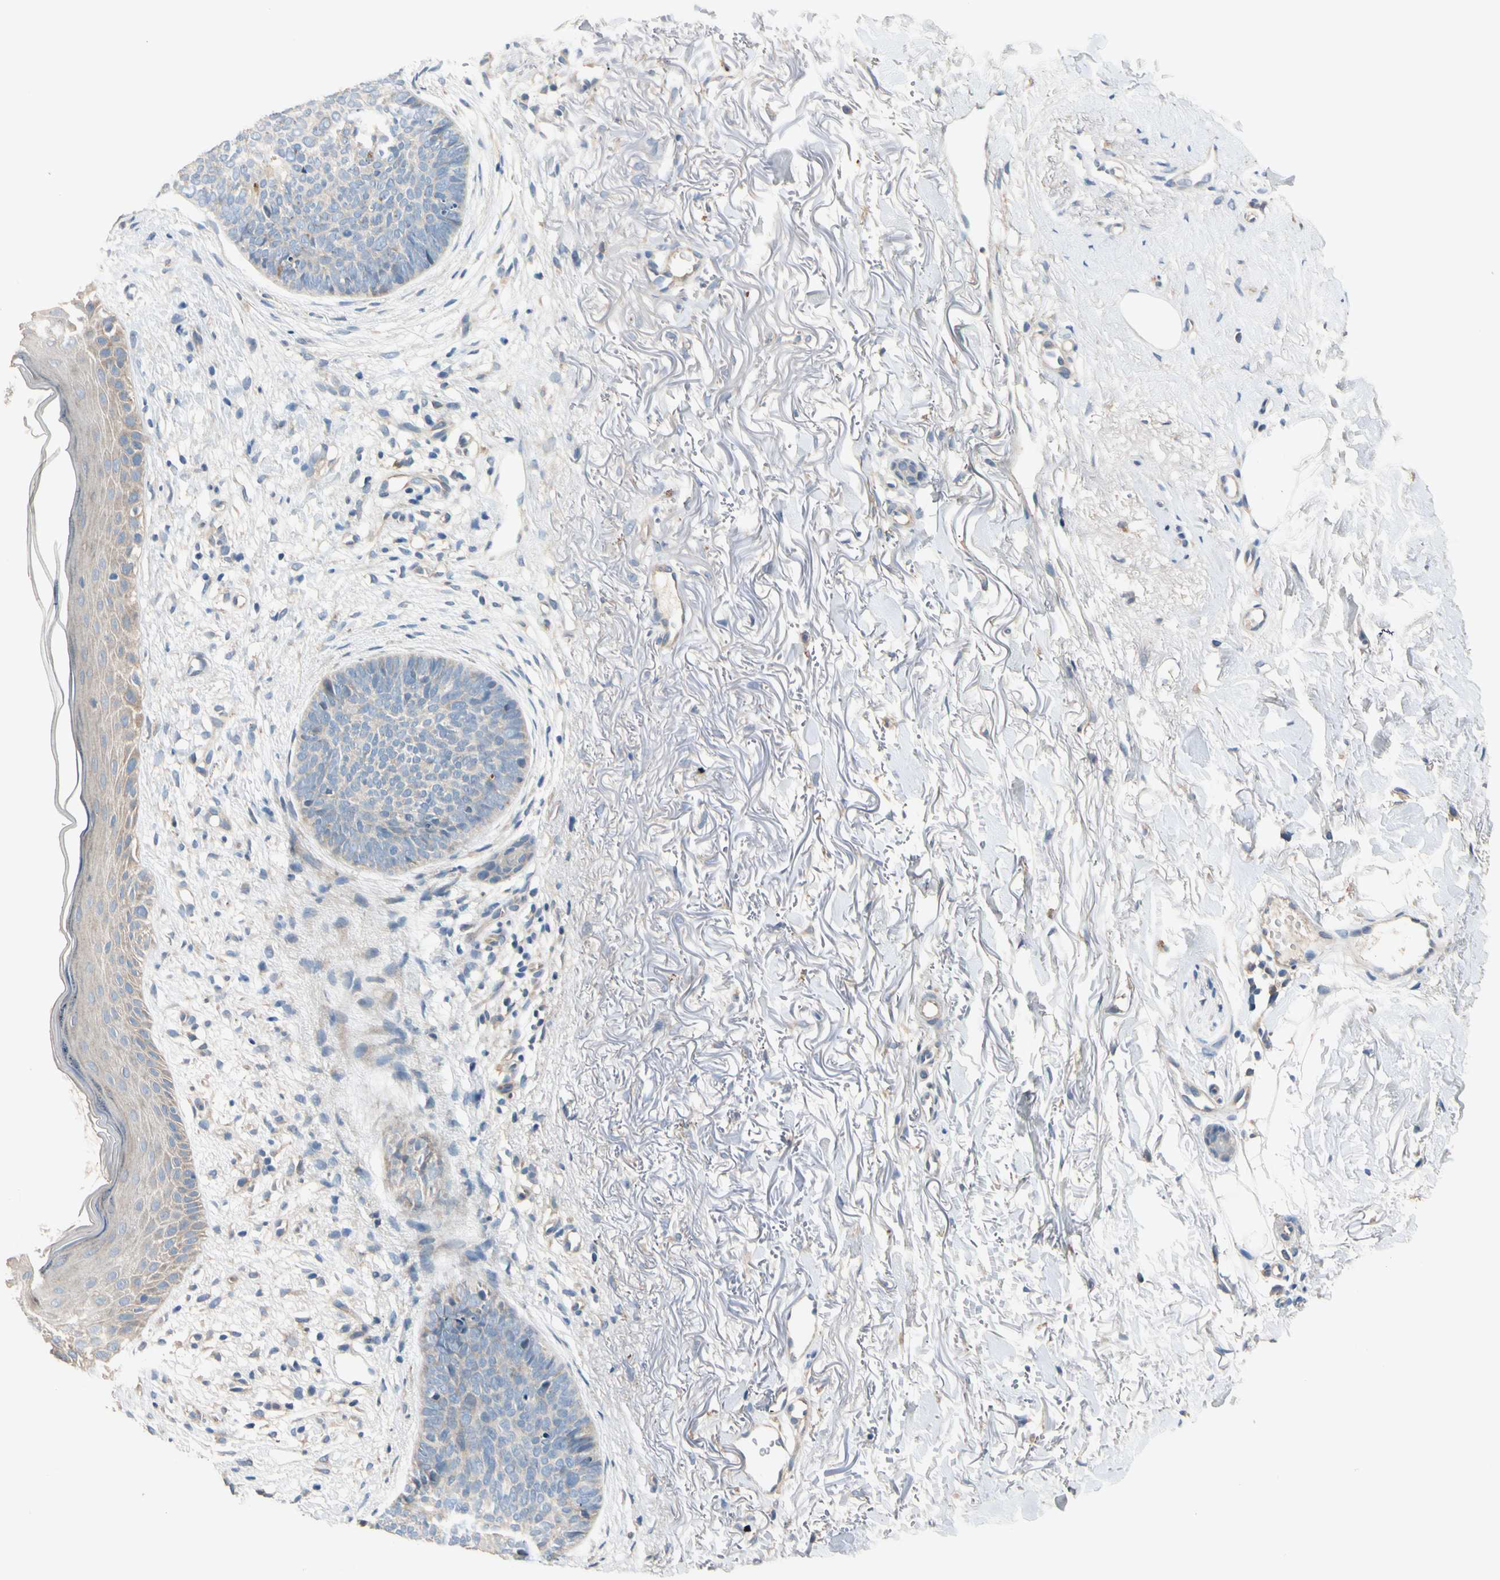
{"staining": {"intensity": "negative", "quantity": "none", "location": "none"}, "tissue": "skin cancer", "cell_type": "Tumor cells", "image_type": "cancer", "snomed": [{"axis": "morphology", "description": "Basal cell carcinoma"}, {"axis": "topography", "description": "Skin"}], "caption": "Skin basal cell carcinoma was stained to show a protein in brown. There is no significant staining in tumor cells.", "gene": "SIGLEC5", "patient": {"sex": "female", "age": 70}}